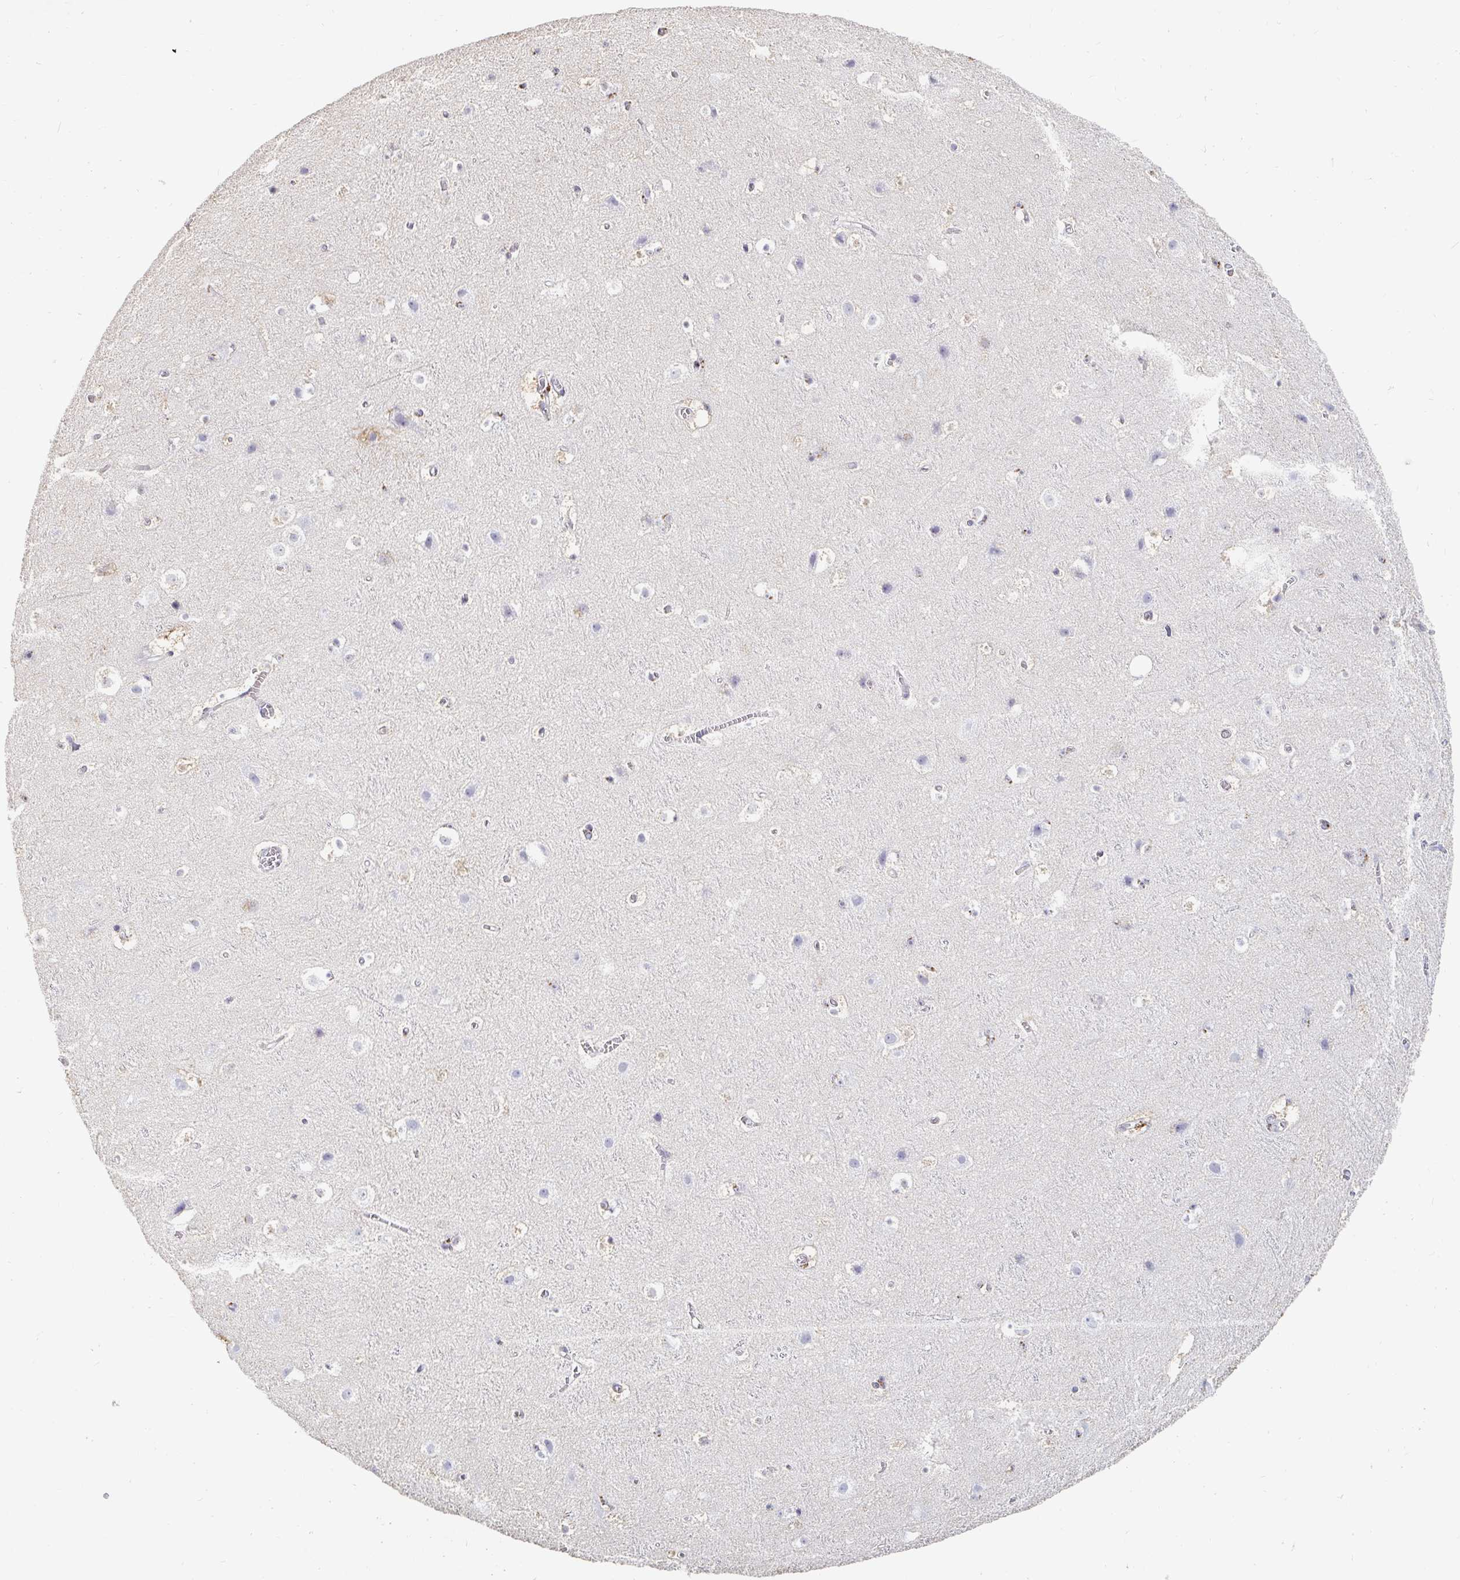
{"staining": {"intensity": "negative", "quantity": "none", "location": "none"}, "tissue": "cerebral cortex", "cell_type": "Endothelial cells", "image_type": "normal", "snomed": [{"axis": "morphology", "description": "Normal tissue, NOS"}, {"axis": "topography", "description": "Cerebral cortex"}], "caption": "High magnification brightfield microscopy of unremarkable cerebral cortex stained with DAB (brown) and counterstained with hematoxylin (blue): endothelial cells show no significant expression. (DAB IHC, high magnification).", "gene": "NME9", "patient": {"sex": "female", "age": 42}}